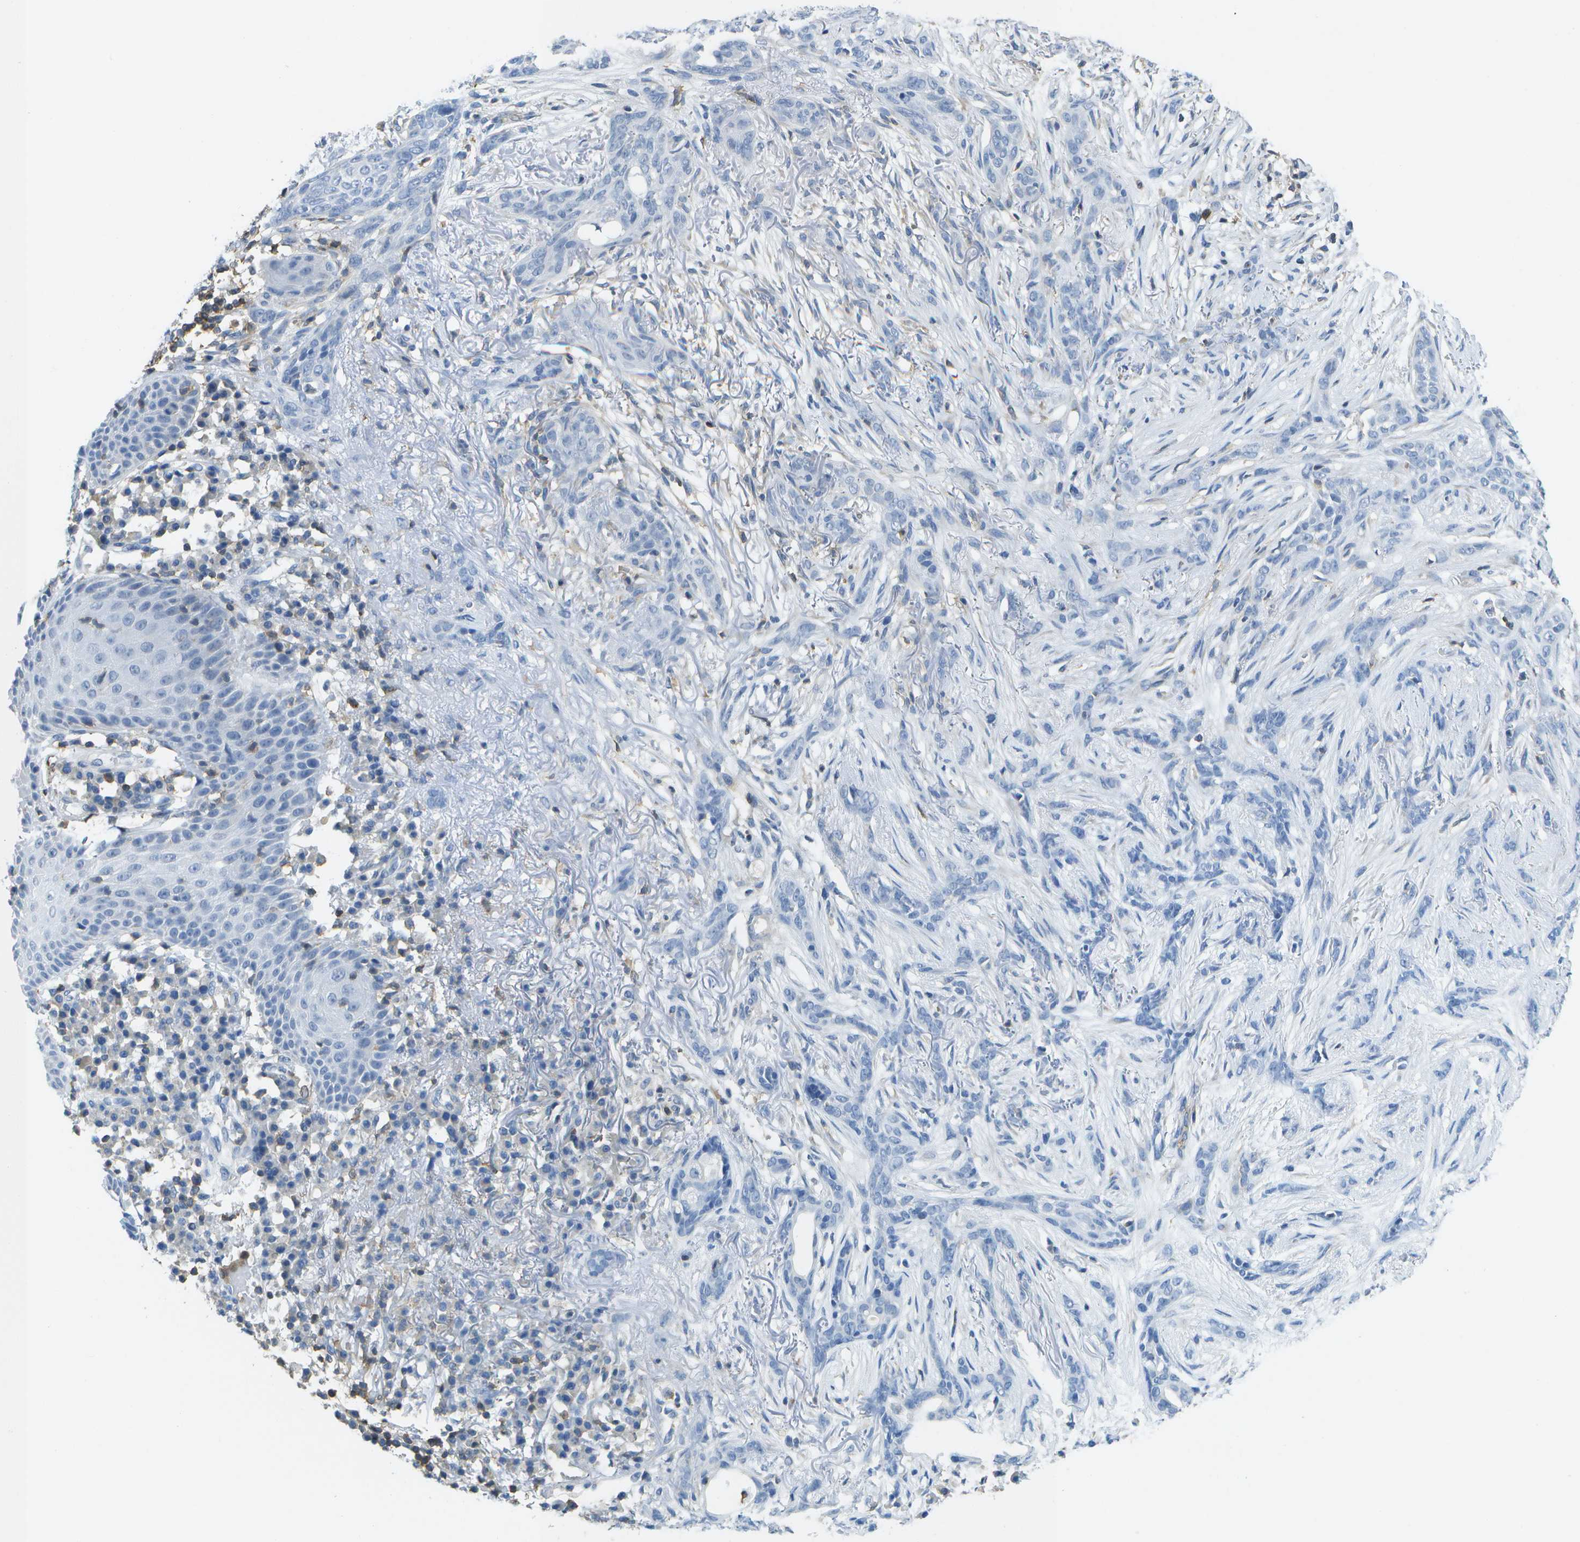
{"staining": {"intensity": "negative", "quantity": "none", "location": "none"}, "tissue": "skin cancer", "cell_type": "Tumor cells", "image_type": "cancer", "snomed": [{"axis": "morphology", "description": "Basal cell carcinoma"}, {"axis": "morphology", "description": "Adnexal tumor, benign"}, {"axis": "topography", "description": "Skin"}], "caption": "Immunohistochemistry (IHC) of skin benign adnexal tumor demonstrates no positivity in tumor cells.", "gene": "RCSD1", "patient": {"sex": "female", "age": 42}}